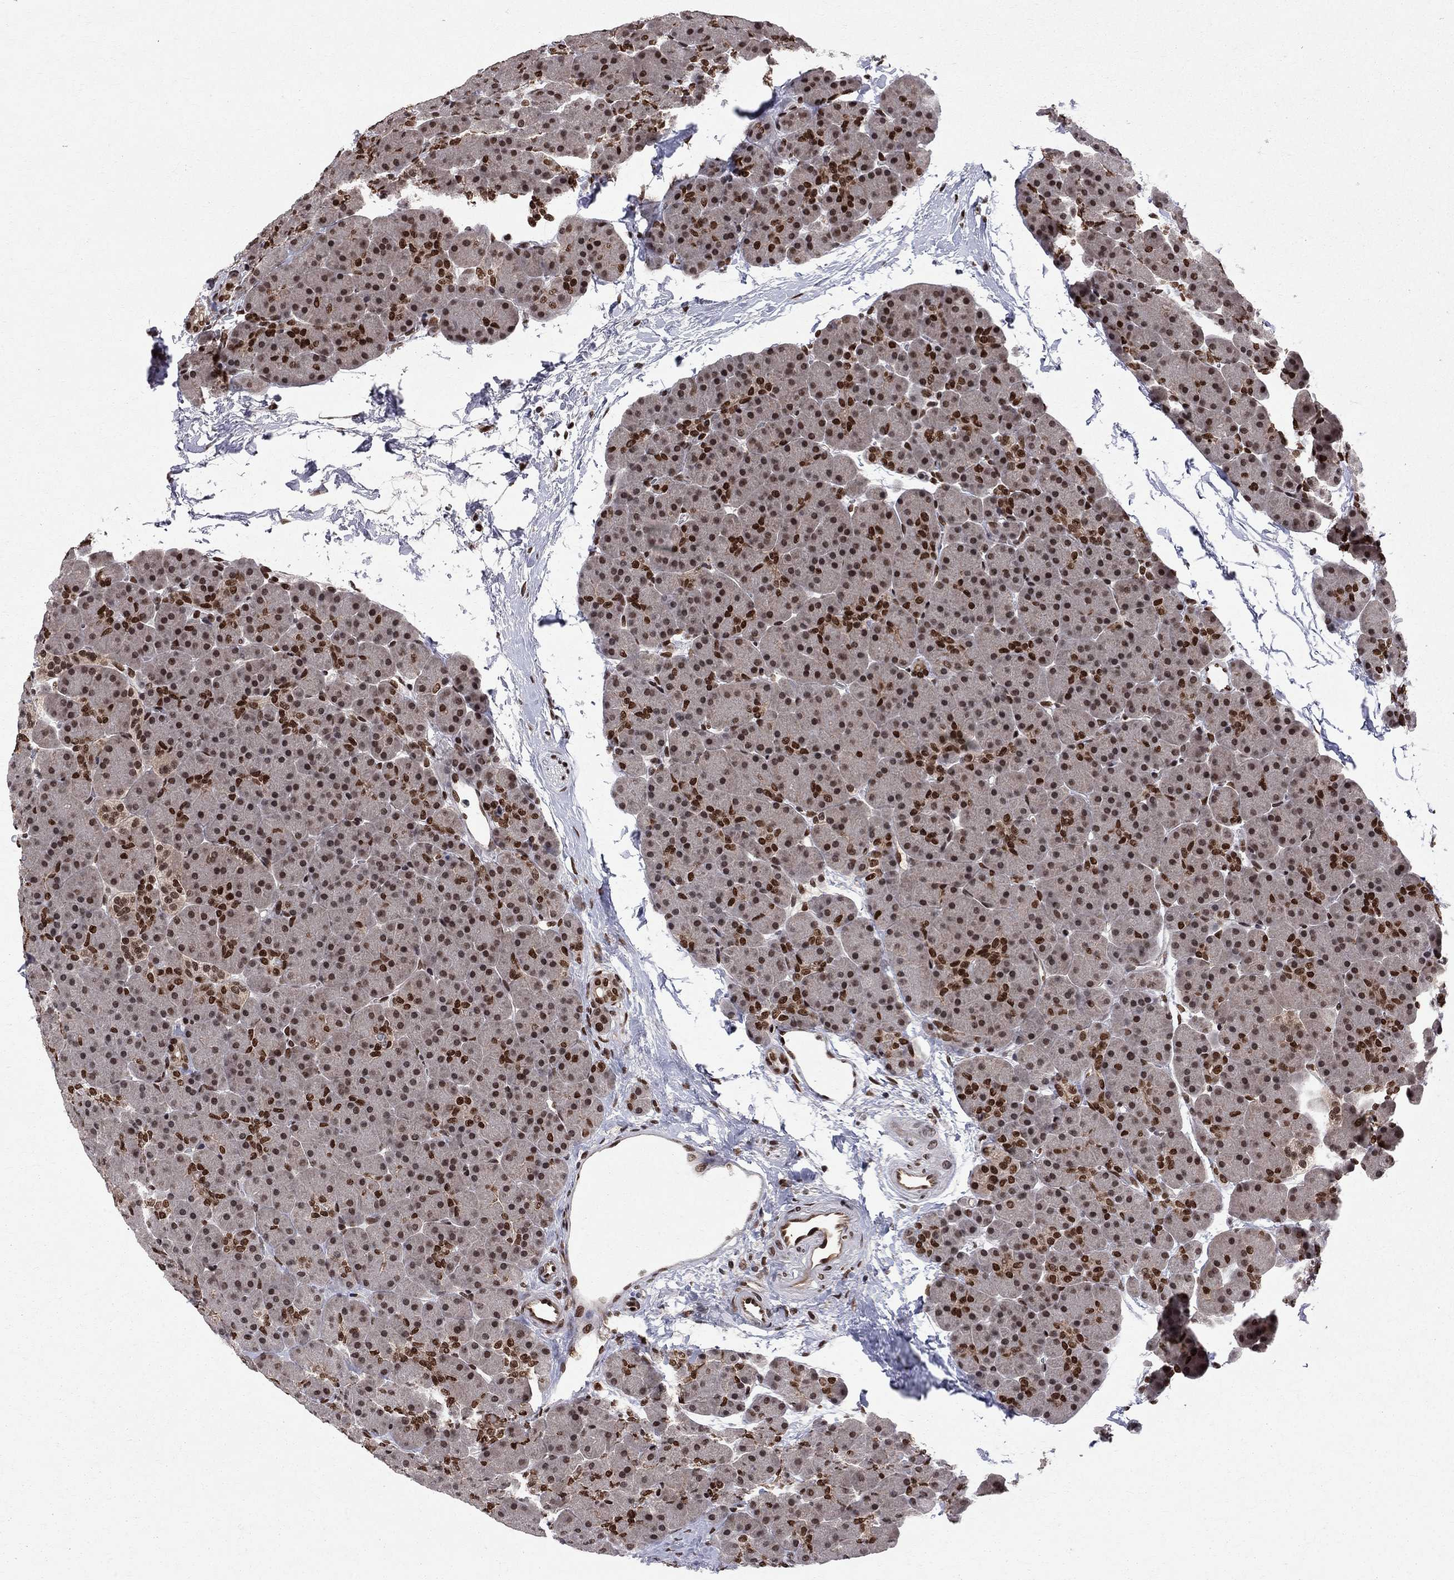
{"staining": {"intensity": "strong", "quantity": "25%-75%", "location": "nuclear"}, "tissue": "pancreas", "cell_type": "Exocrine glandular cells", "image_type": "normal", "snomed": [{"axis": "morphology", "description": "Normal tissue, NOS"}, {"axis": "topography", "description": "Pancreas"}], "caption": "Immunohistochemical staining of normal human pancreas exhibits high levels of strong nuclear expression in about 25%-75% of exocrine glandular cells. Ihc stains the protein in brown and the nuclei are stained blue.", "gene": "SAP30L", "patient": {"sex": "female", "age": 44}}